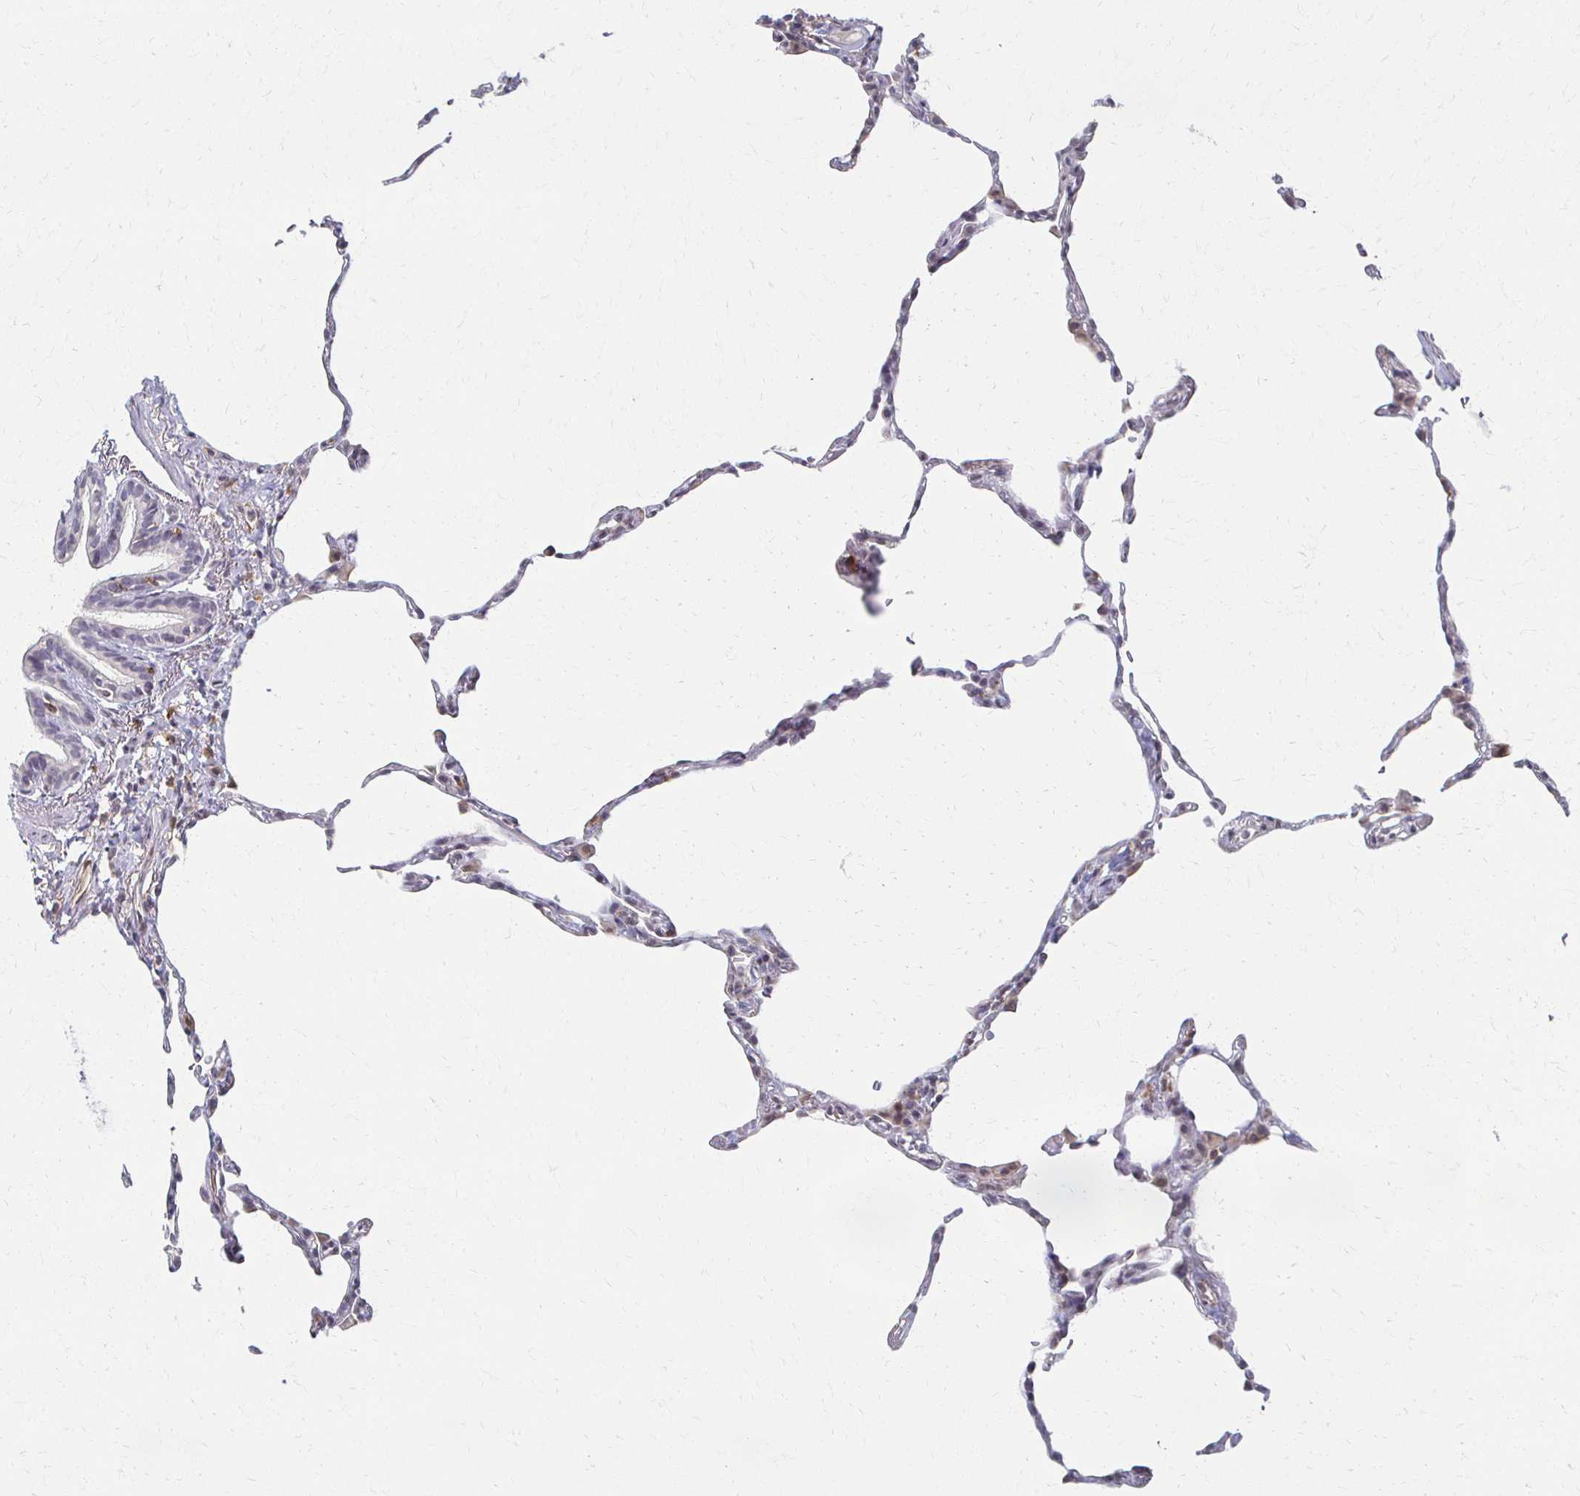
{"staining": {"intensity": "negative", "quantity": "none", "location": "none"}, "tissue": "lung", "cell_type": "Alveolar cells", "image_type": "normal", "snomed": [{"axis": "morphology", "description": "Normal tissue, NOS"}, {"axis": "topography", "description": "Lung"}], "caption": "This micrograph is of unremarkable lung stained with immunohistochemistry (IHC) to label a protein in brown with the nuclei are counter-stained blue. There is no staining in alveolar cells.", "gene": "DAB1", "patient": {"sex": "female", "age": 57}}